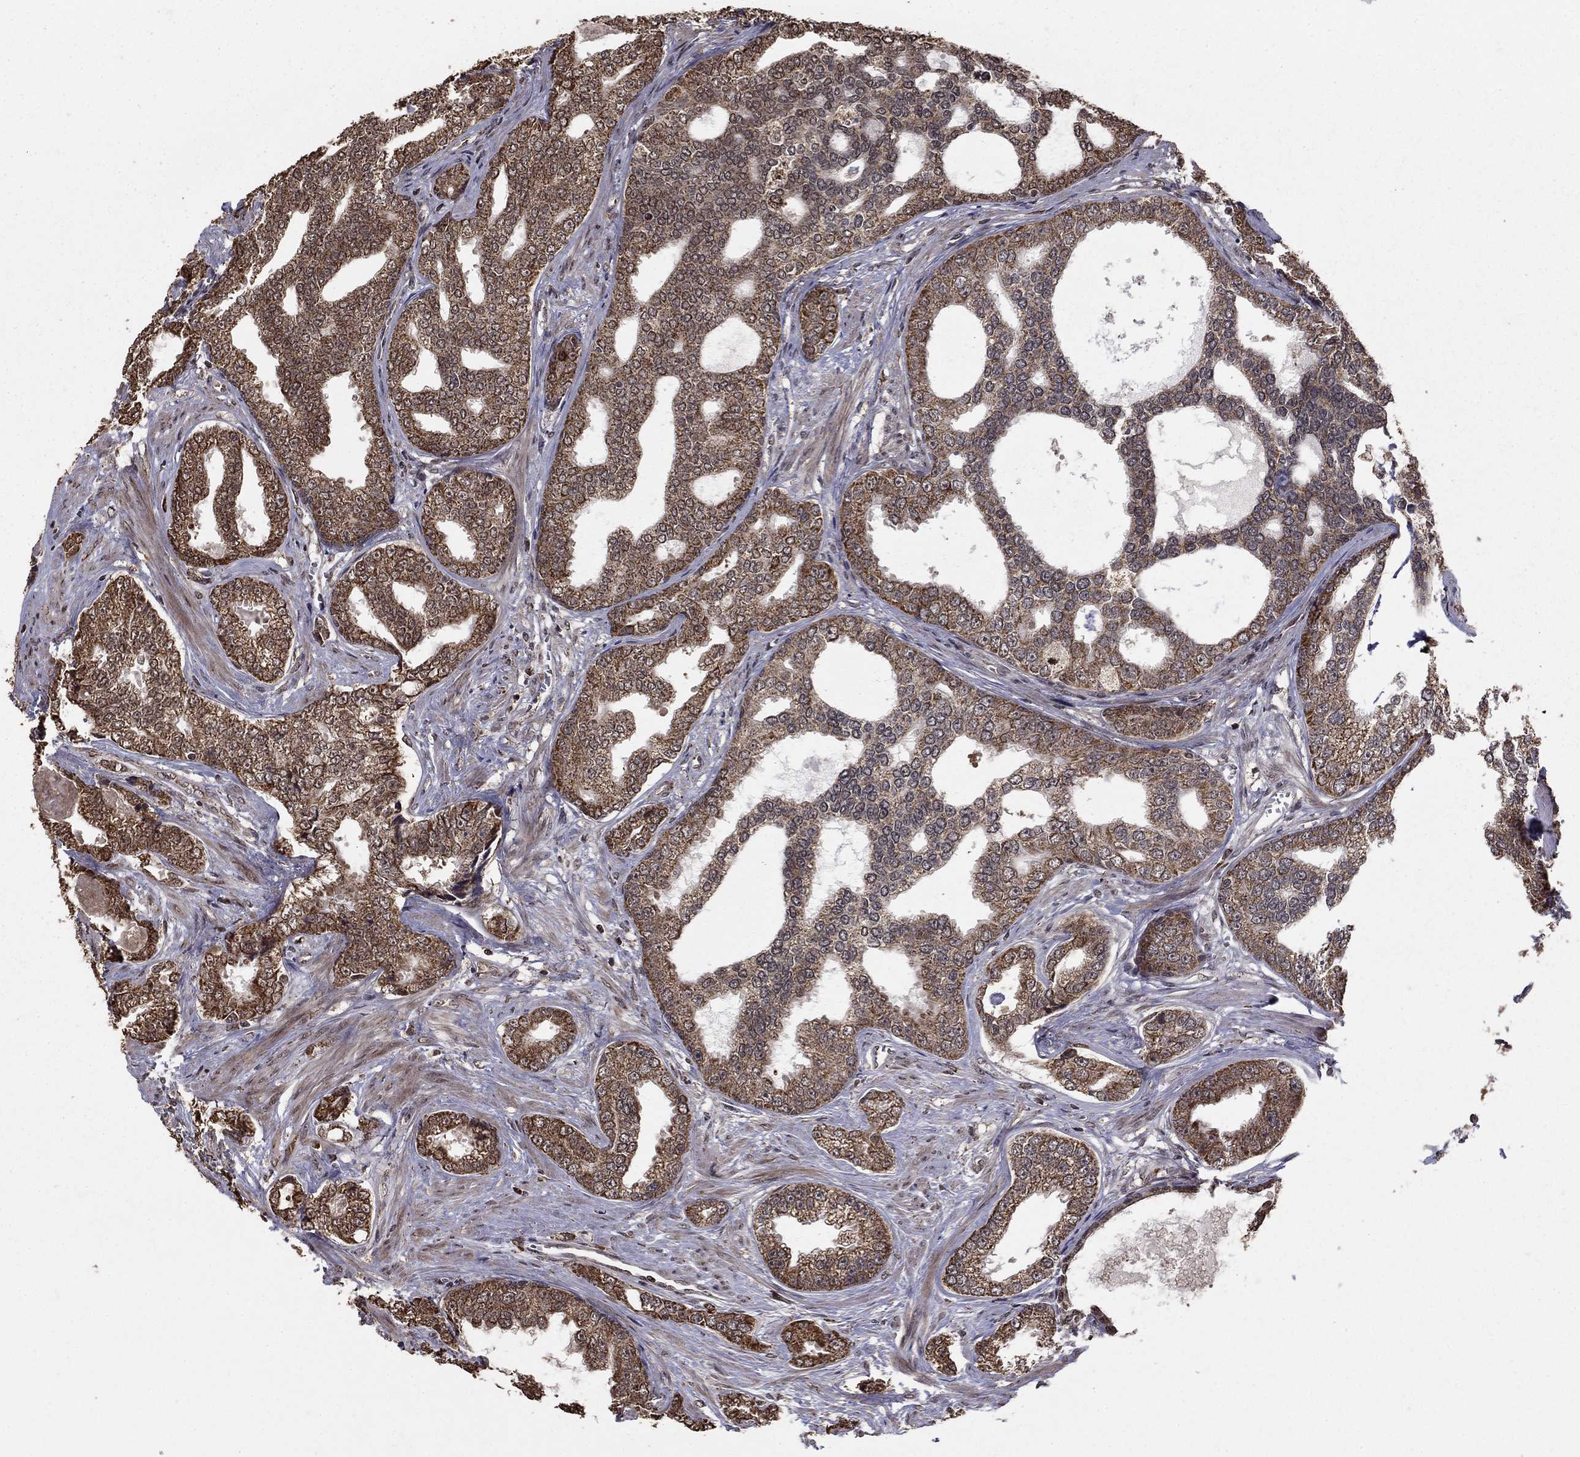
{"staining": {"intensity": "moderate", "quantity": ">75%", "location": "cytoplasmic/membranous"}, "tissue": "prostate cancer", "cell_type": "Tumor cells", "image_type": "cancer", "snomed": [{"axis": "morphology", "description": "Adenocarcinoma, NOS"}, {"axis": "topography", "description": "Prostate"}], "caption": "Moderate cytoplasmic/membranous expression is identified in about >75% of tumor cells in prostate adenocarcinoma.", "gene": "ACOT13", "patient": {"sex": "male", "age": 67}}